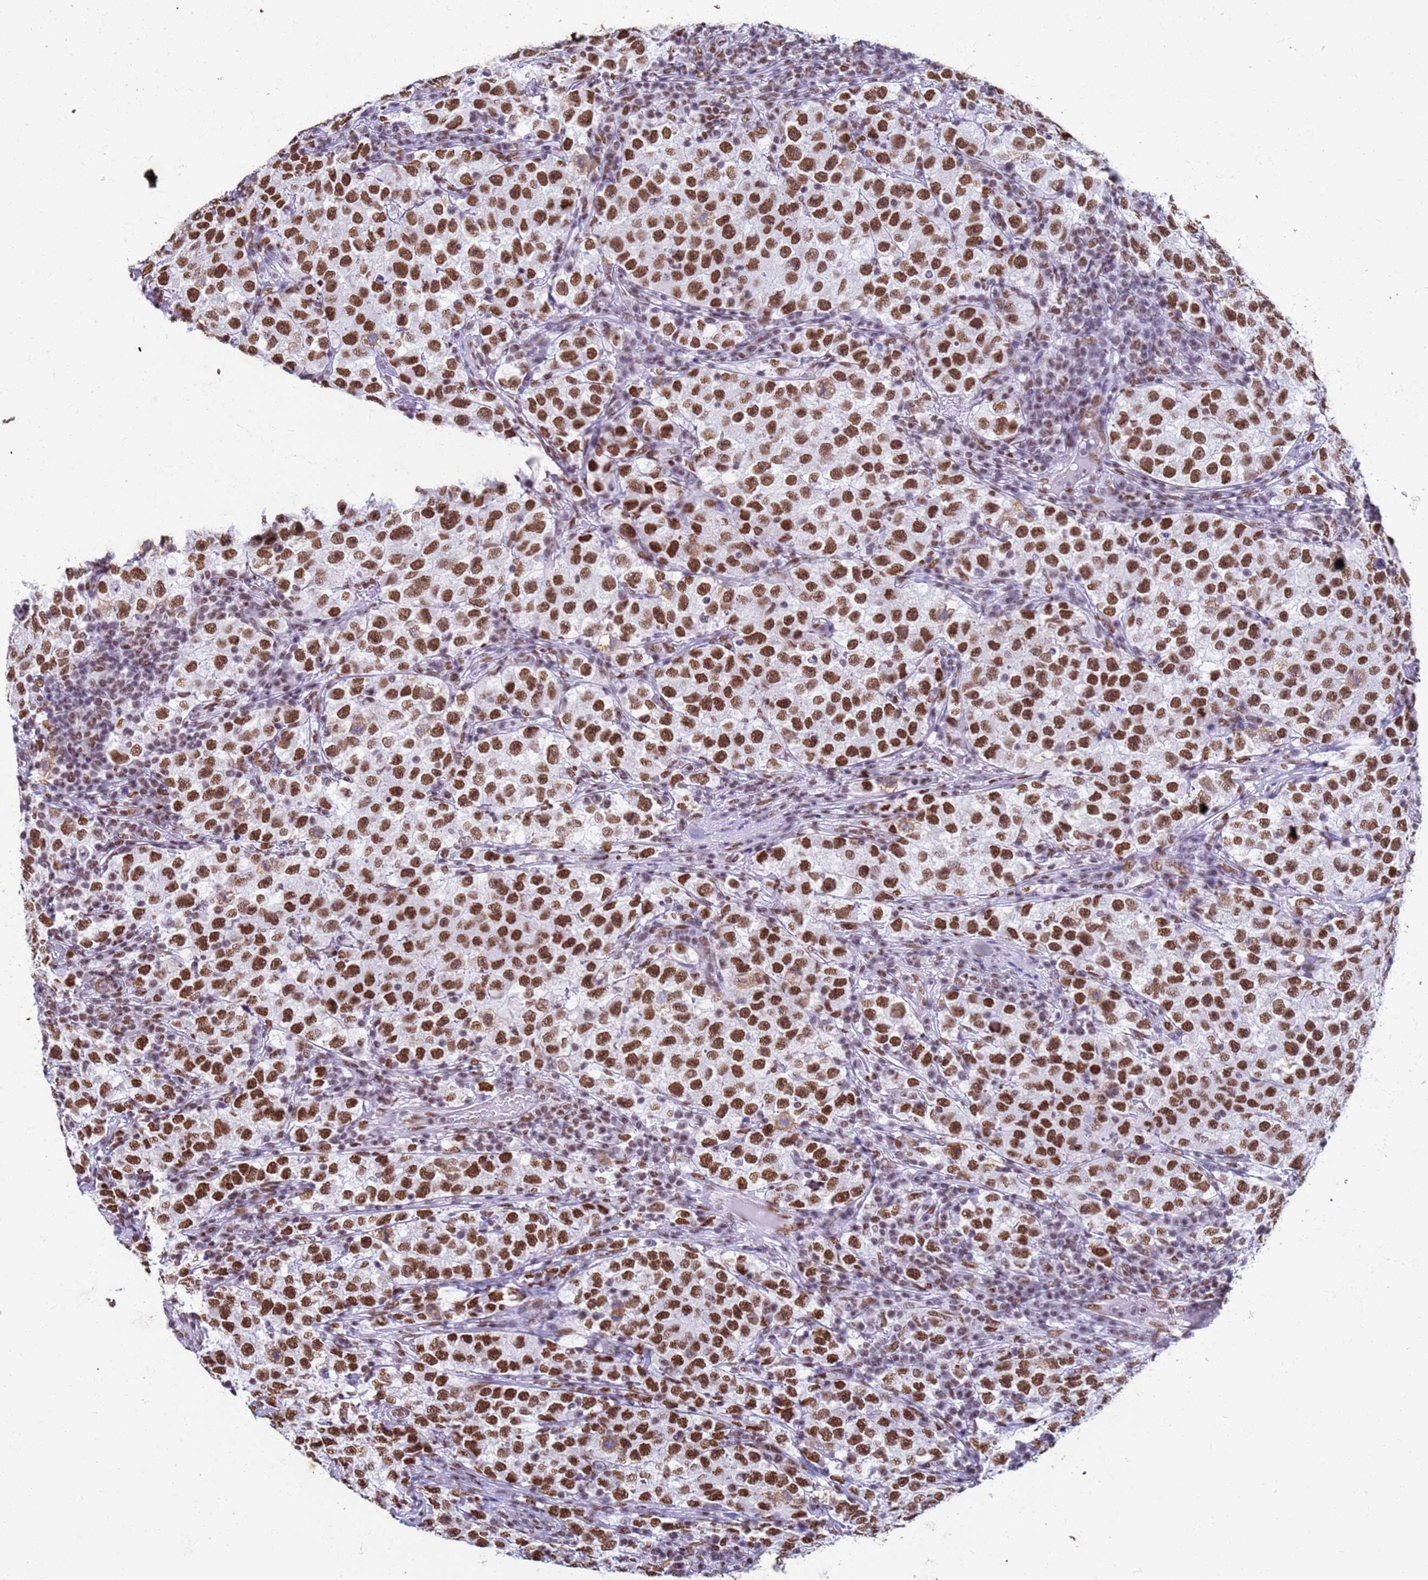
{"staining": {"intensity": "strong", "quantity": ">75%", "location": "nuclear"}, "tissue": "testis cancer", "cell_type": "Tumor cells", "image_type": "cancer", "snomed": [{"axis": "morphology", "description": "Seminoma, NOS"}, {"axis": "topography", "description": "Testis"}], "caption": "Protein expression analysis of human testis cancer reveals strong nuclear expression in approximately >75% of tumor cells.", "gene": "FAM170B", "patient": {"sex": "male", "age": 22}}